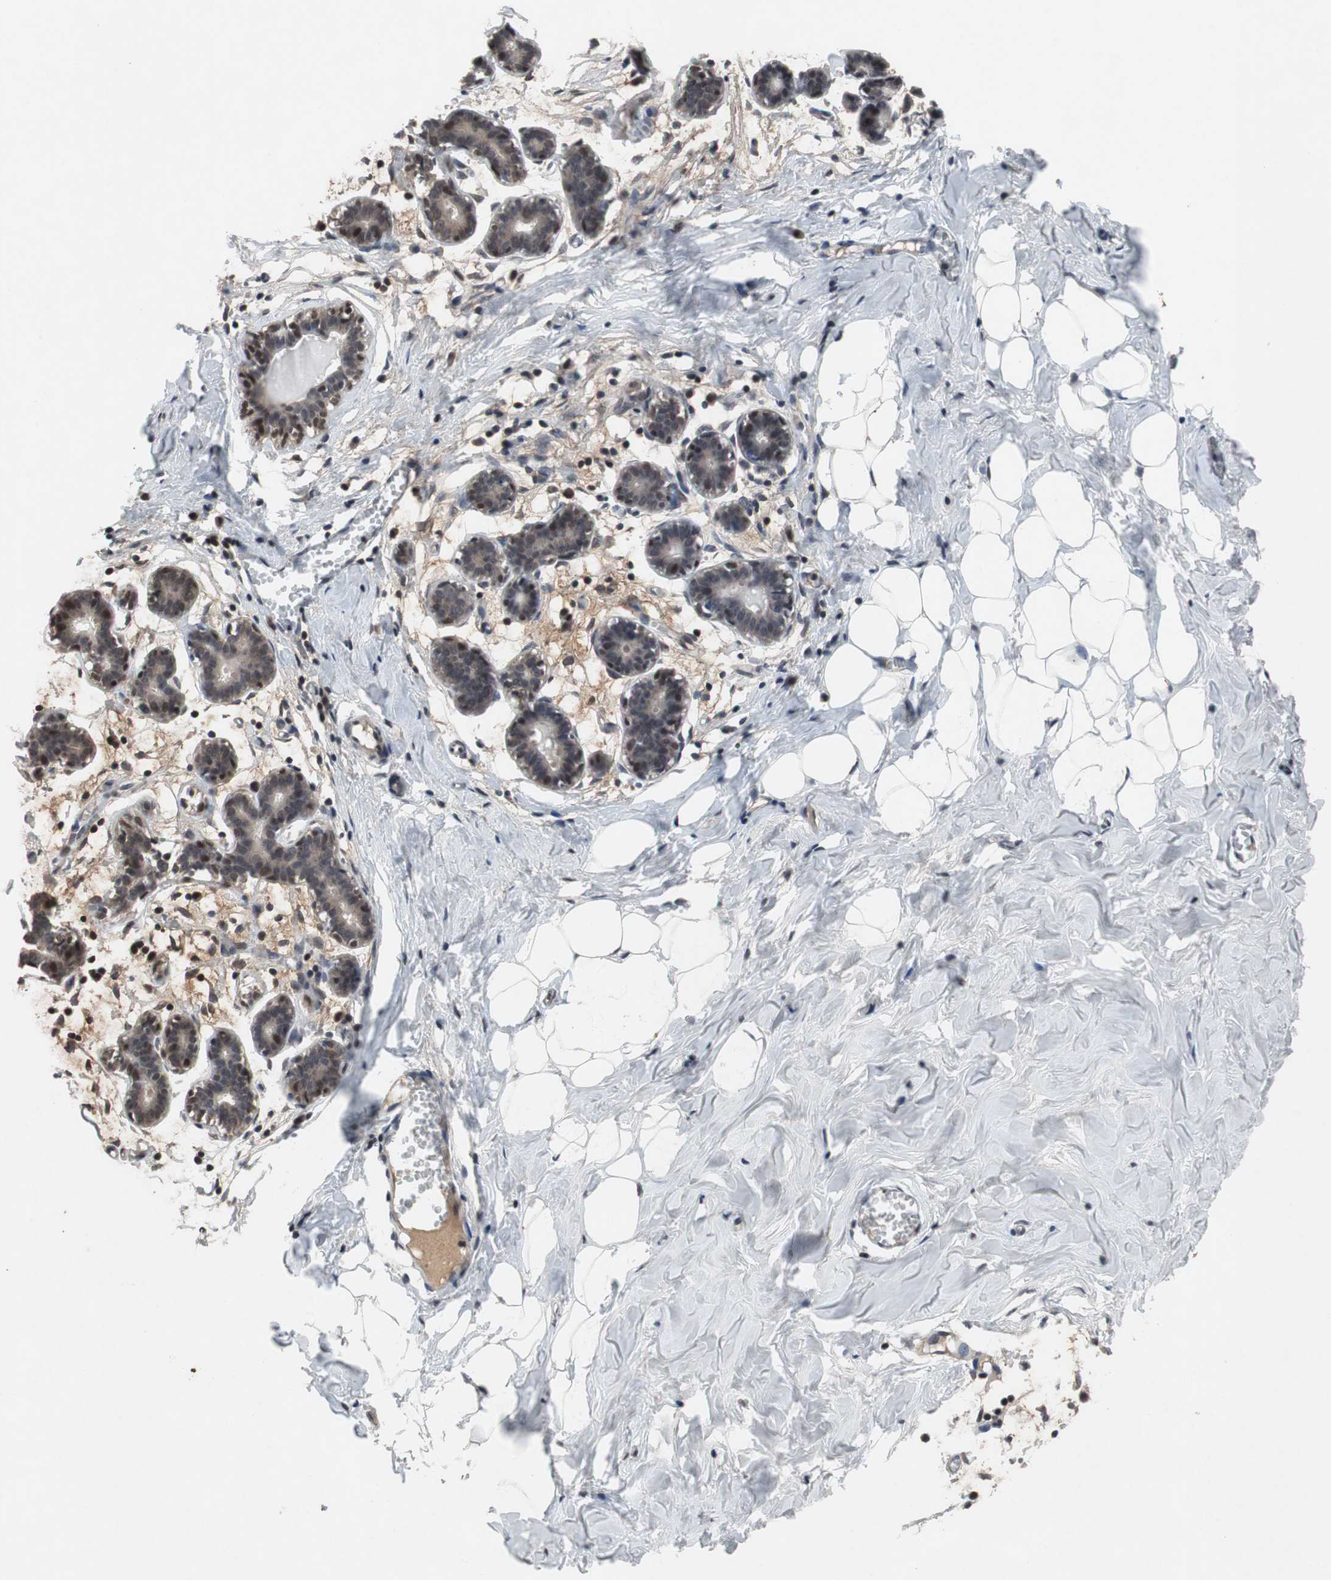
{"staining": {"intensity": "weak", "quantity": "25%-75%", "location": "nuclear"}, "tissue": "breast", "cell_type": "Adipocytes", "image_type": "normal", "snomed": [{"axis": "morphology", "description": "Normal tissue, NOS"}, {"axis": "topography", "description": "Breast"}], "caption": "This micrograph exhibits immunohistochemistry staining of unremarkable human breast, with low weak nuclear positivity in approximately 25%-75% of adipocytes.", "gene": "TP63", "patient": {"sex": "female", "age": 27}}